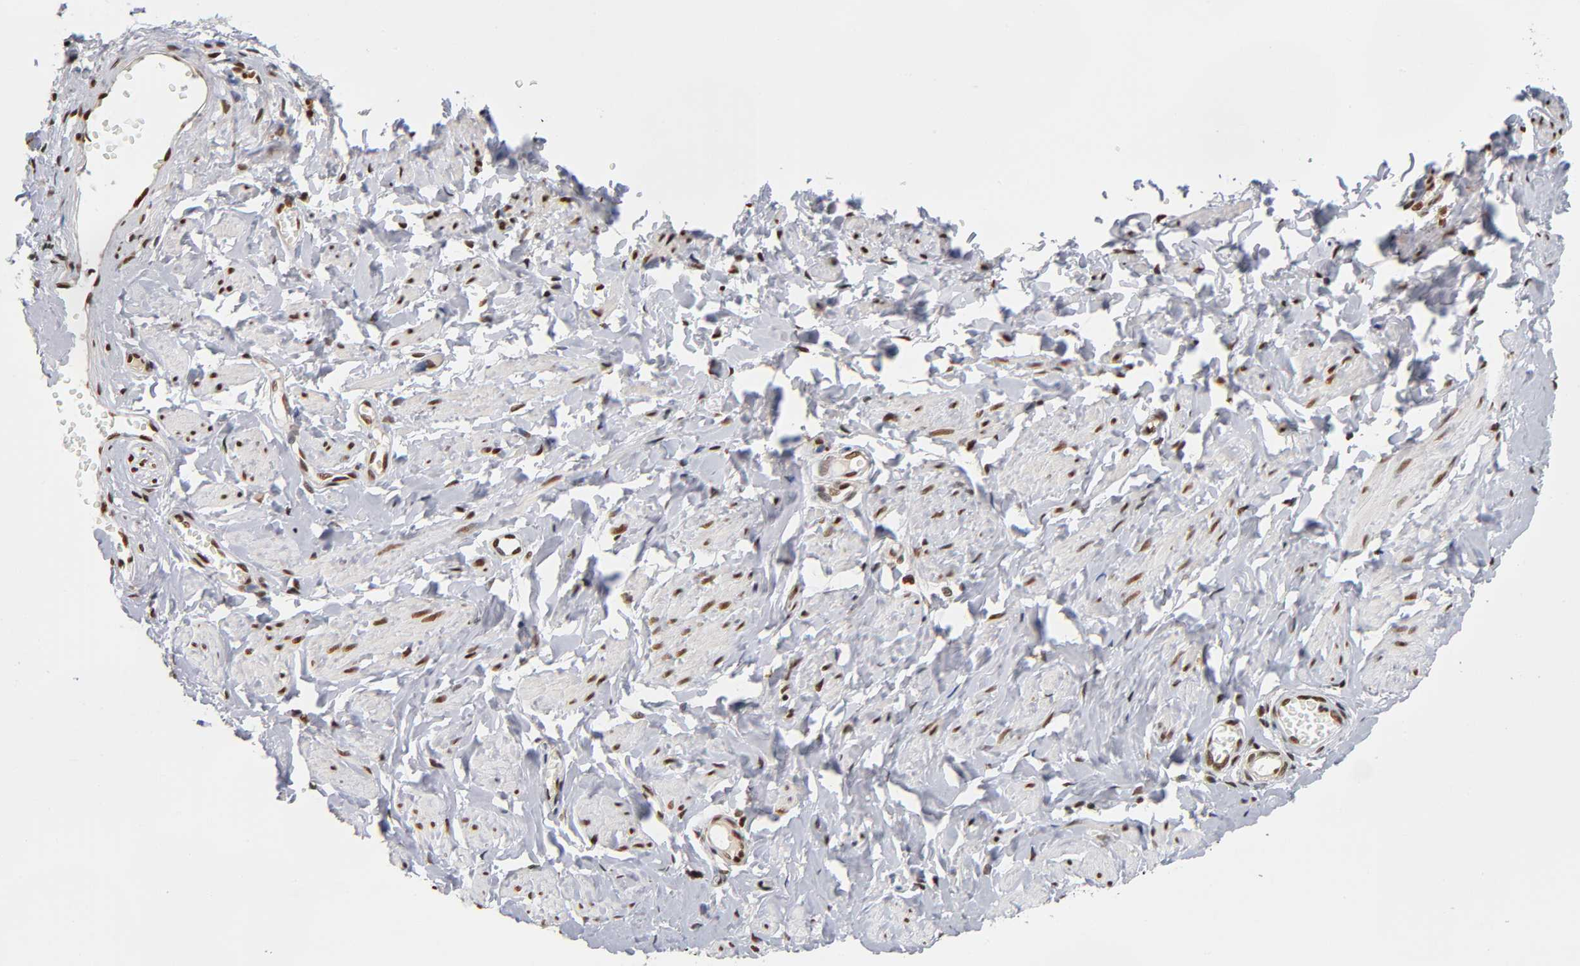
{"staining": {"intensity": "strong", "quantity": ">75%", "location": "nuclear"}, "tissue": "vagina", "cell_type": "Squamous epithelial cells", "image_type": "normal", "snomed": [{"axis": "morphology", "description": "Normal tissue, NOS"}, {"axis": "topography", "description": "Vagina"}], "caption": "Strong nuclear staining is seen in approximately >75% of squamous epithelial cells in benign vagina. Immunohistochemistry (ihc) stains the protein in brown and the nuclei are stained blue.", "gene": "ILKAP", "patient": {"sex": "female", "age": 55}}